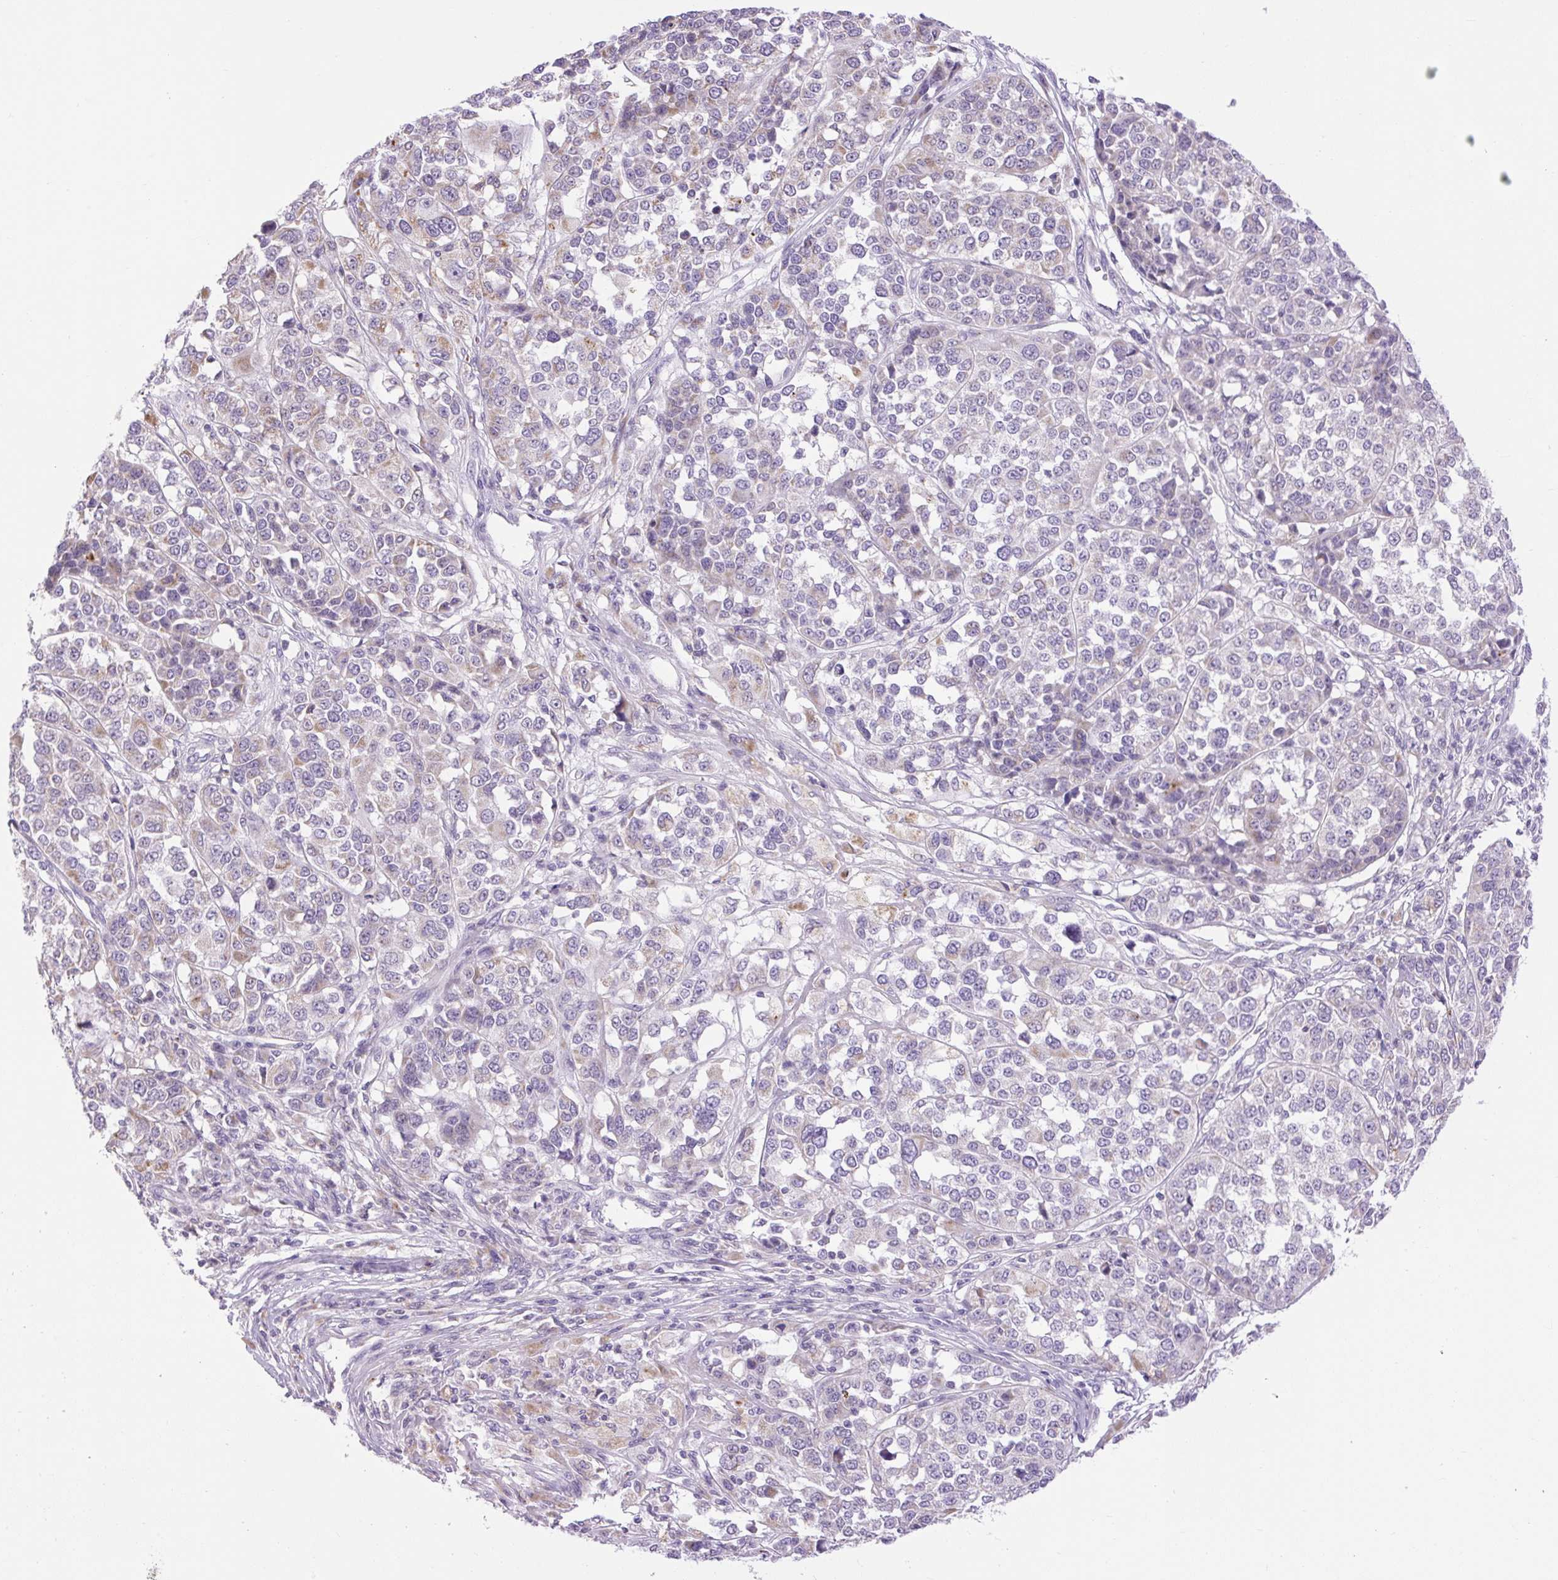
{"staining": {"intensity": "weak", "quantity": "<25%", "location": "cytoplasmic/membranous"}, "tissue": "melanoma", "cell_type": "Tumor cells", "image_type": "cancer", "snomed": [{"axis": "morphology", "description": "Malignant melanoma, Metastatic site"}, {"axis": "topography", "description": "Lymph node"}], "caption": "The micrograph shows no staining of tumor cells in malignant melanoma (metastatic site).", "gene": "RNASE10", "patient": {"sex": "male", "age": 44}}